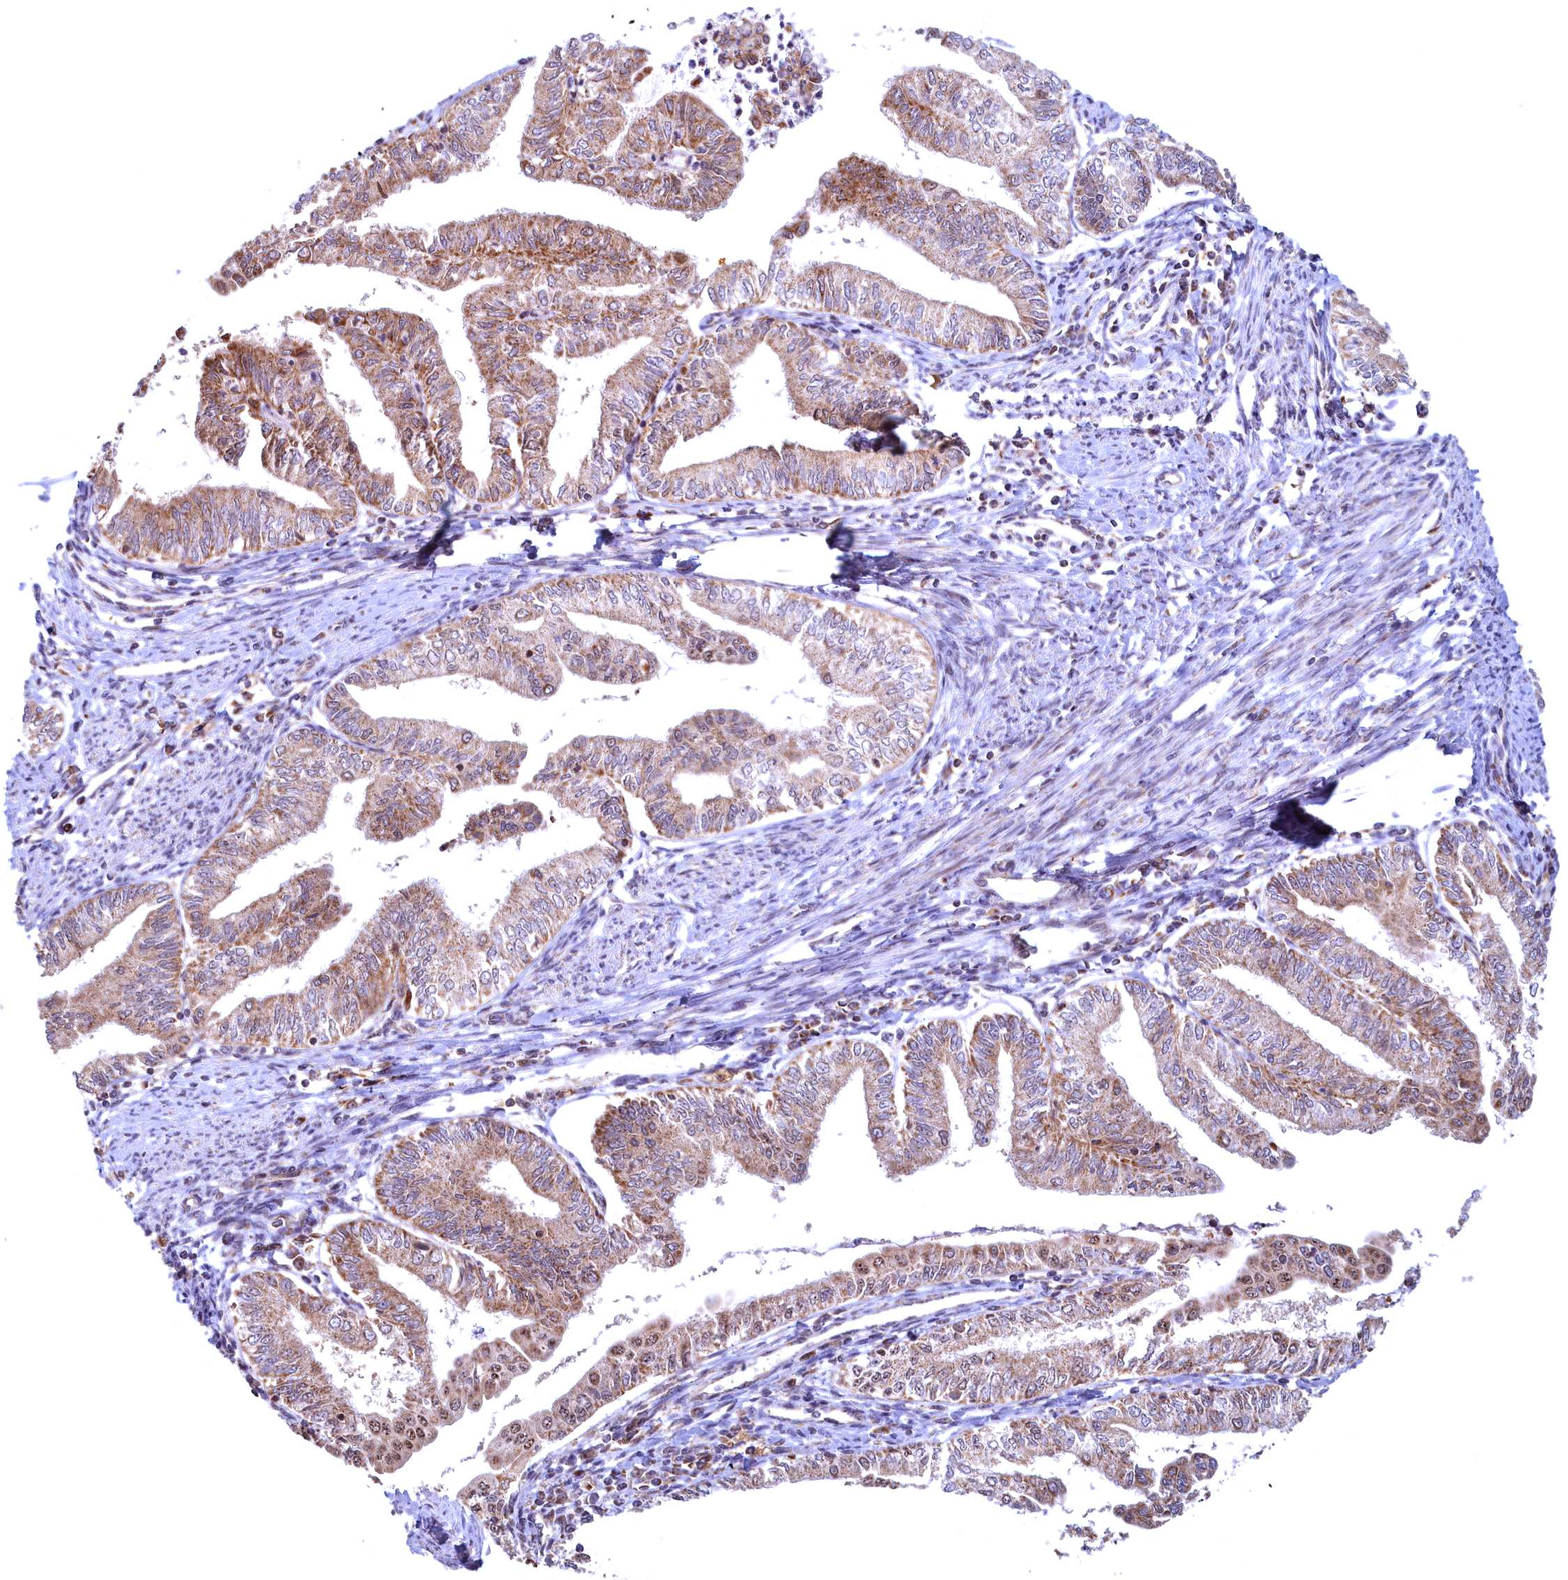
{"staining": {"intensity": "moderate", "quantity": ">75%", "location": "cytoplasmic/membranous"}, "tissue": "endometrial cancer", "cell_type": "Tumor cells", "image_type": "cancer", "snomed": [{"axis": "morphology", "description": "Adenocarcinoma, NOS"}, {"axis": "topography", "description": "Endometrium"}], "caption": "This micrograph displays immunohistochemistry staining of adenocarcinoma (endometrial), with medium moderate cytoplasmic/membranous expression in approximately >75% of tumor cells.", "gene": "PLA2G10", "patient": {"sex": "female", "age": 66}}